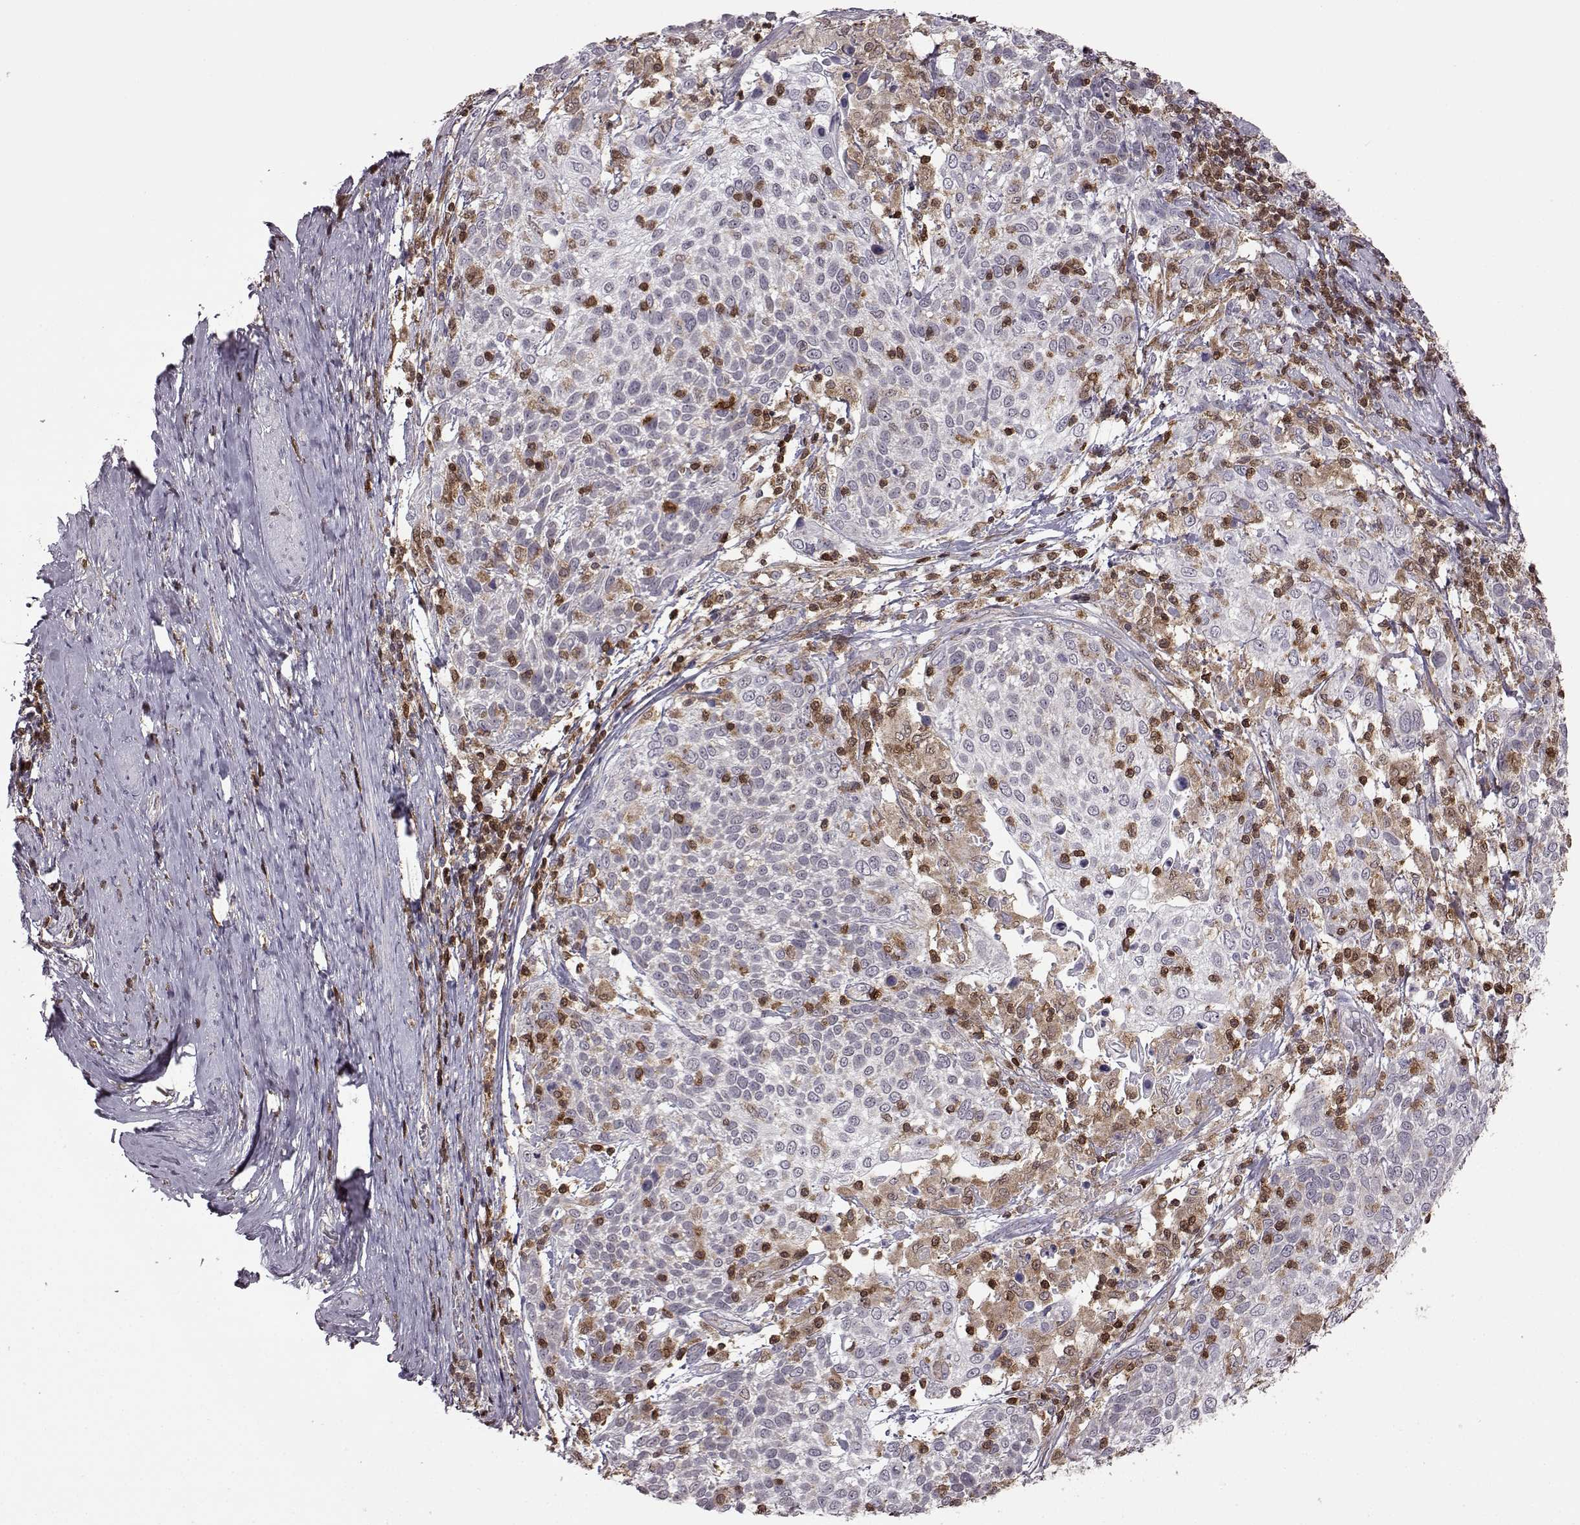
{"staining": {"intensity": "negative", "quantity": "none", "location": "none"}, "tissue": "cervical cancer", "cell_type": "Tumor cells", "image_type": "cancer", "snomed": [{"axis": "morphology", "description": "Squamous cell carcinoma, NOS"}, {"axis": "topography", "description": "Cervix"}], "caption": "Tumor cells are negative for brown protein staining in squamous cell carcinoma (cervical).", "gene": "DOK2", "patient": {"sex": "female", "age": 61}}